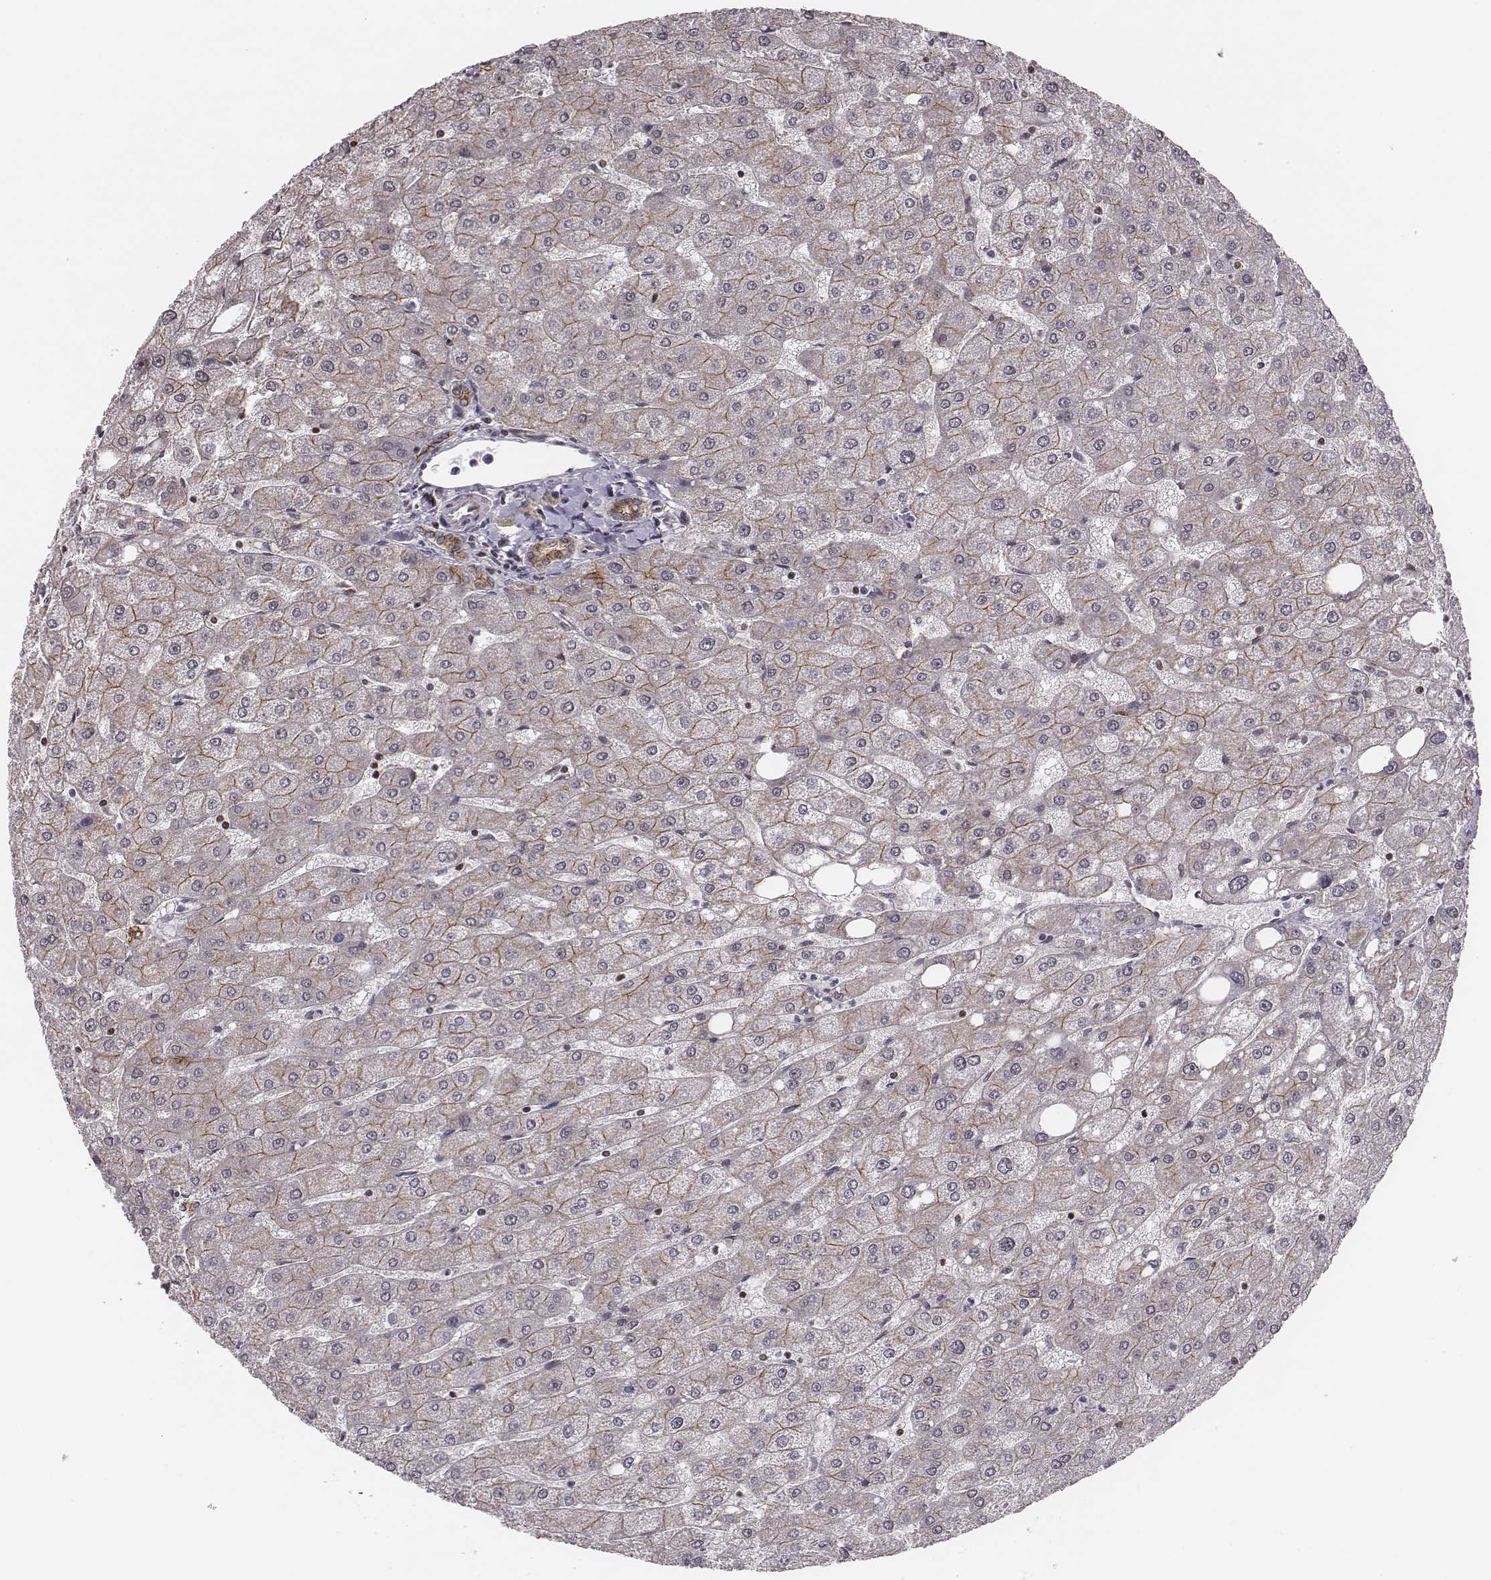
{"staining": {"intensity": "strong", "quantity": ">75%", "location": "cytoplasmic/membranous"}, "tissue": "liver", "cell_type": "Cholangiocytes", "image_type": "normal", "snomed": [{"axis": "morphology", "description": "Normal tissue, NOS"}, {"axis": "topography", "description": "Liver"}], "caption": "Brown immunohistochemical staining in normal liver displays strong cytoplasmic/membranous staining in approximately >75% of cholangiocytes.", "gene": "WDR59", "patient": {"sex": "male", "age": 67}}